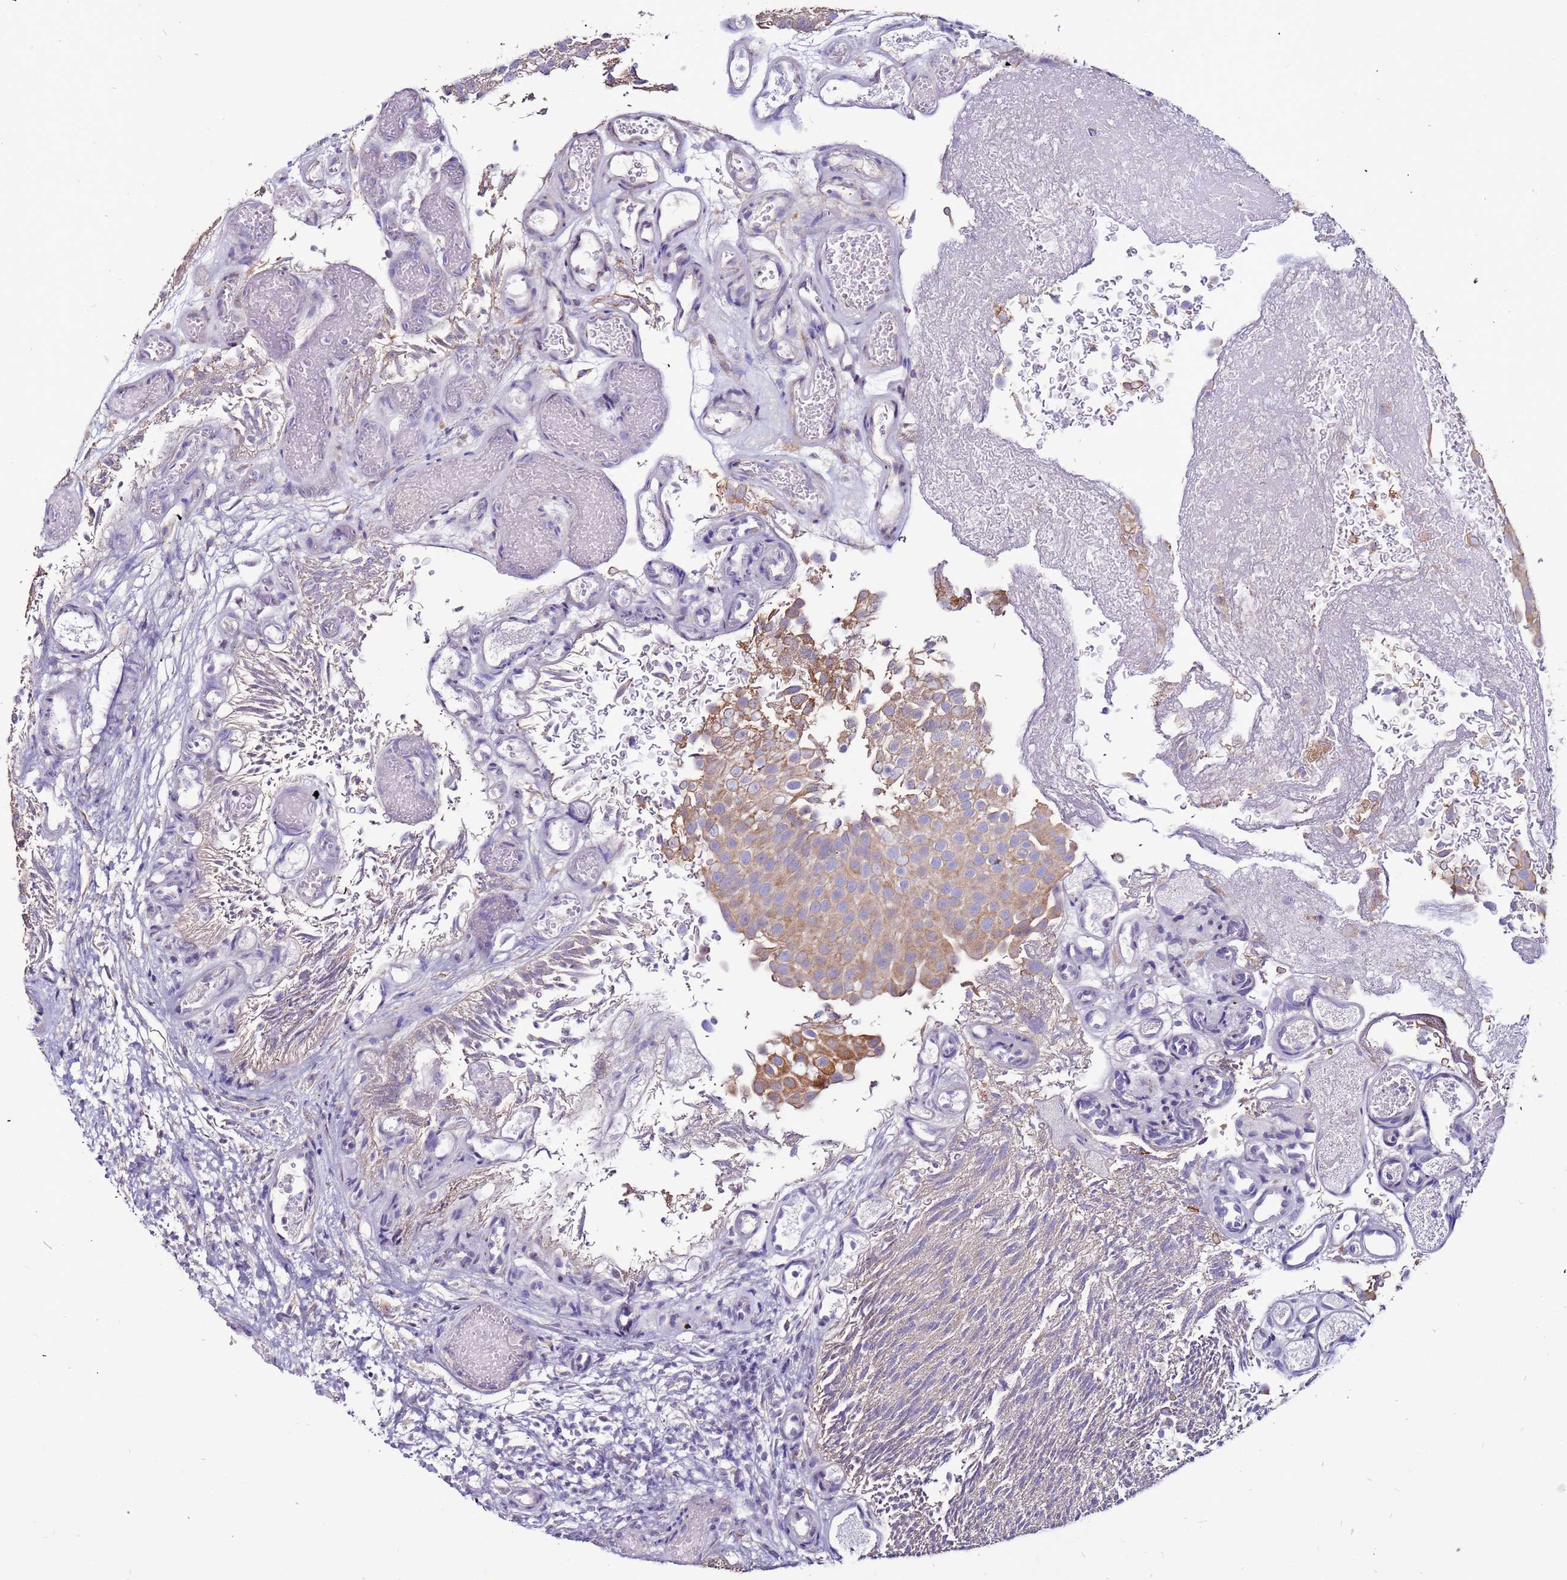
{"staining": {"intensity": "moderate", "quantity": "25%-75%", "location": "cytoplasmic/membranous"}, "tissue": "urothelial cancer", "cell_type": "Tumor cells", "image_type": "cancer", "snomed": [{"axis": "morphology", "description": "Urothelial carcinoma, Low grade"}, {"axis": "topography", "description": "Urinary bladder"}], "caption": "Immunohistochemistry of urothelial cancer demonstrates medium levels of moderate cytoplasmic/membranous positivity in approximately 25%-75% of tumor cells.", "gene": "SLC44A3", "patient": {"sex": "male", "age": 78}}